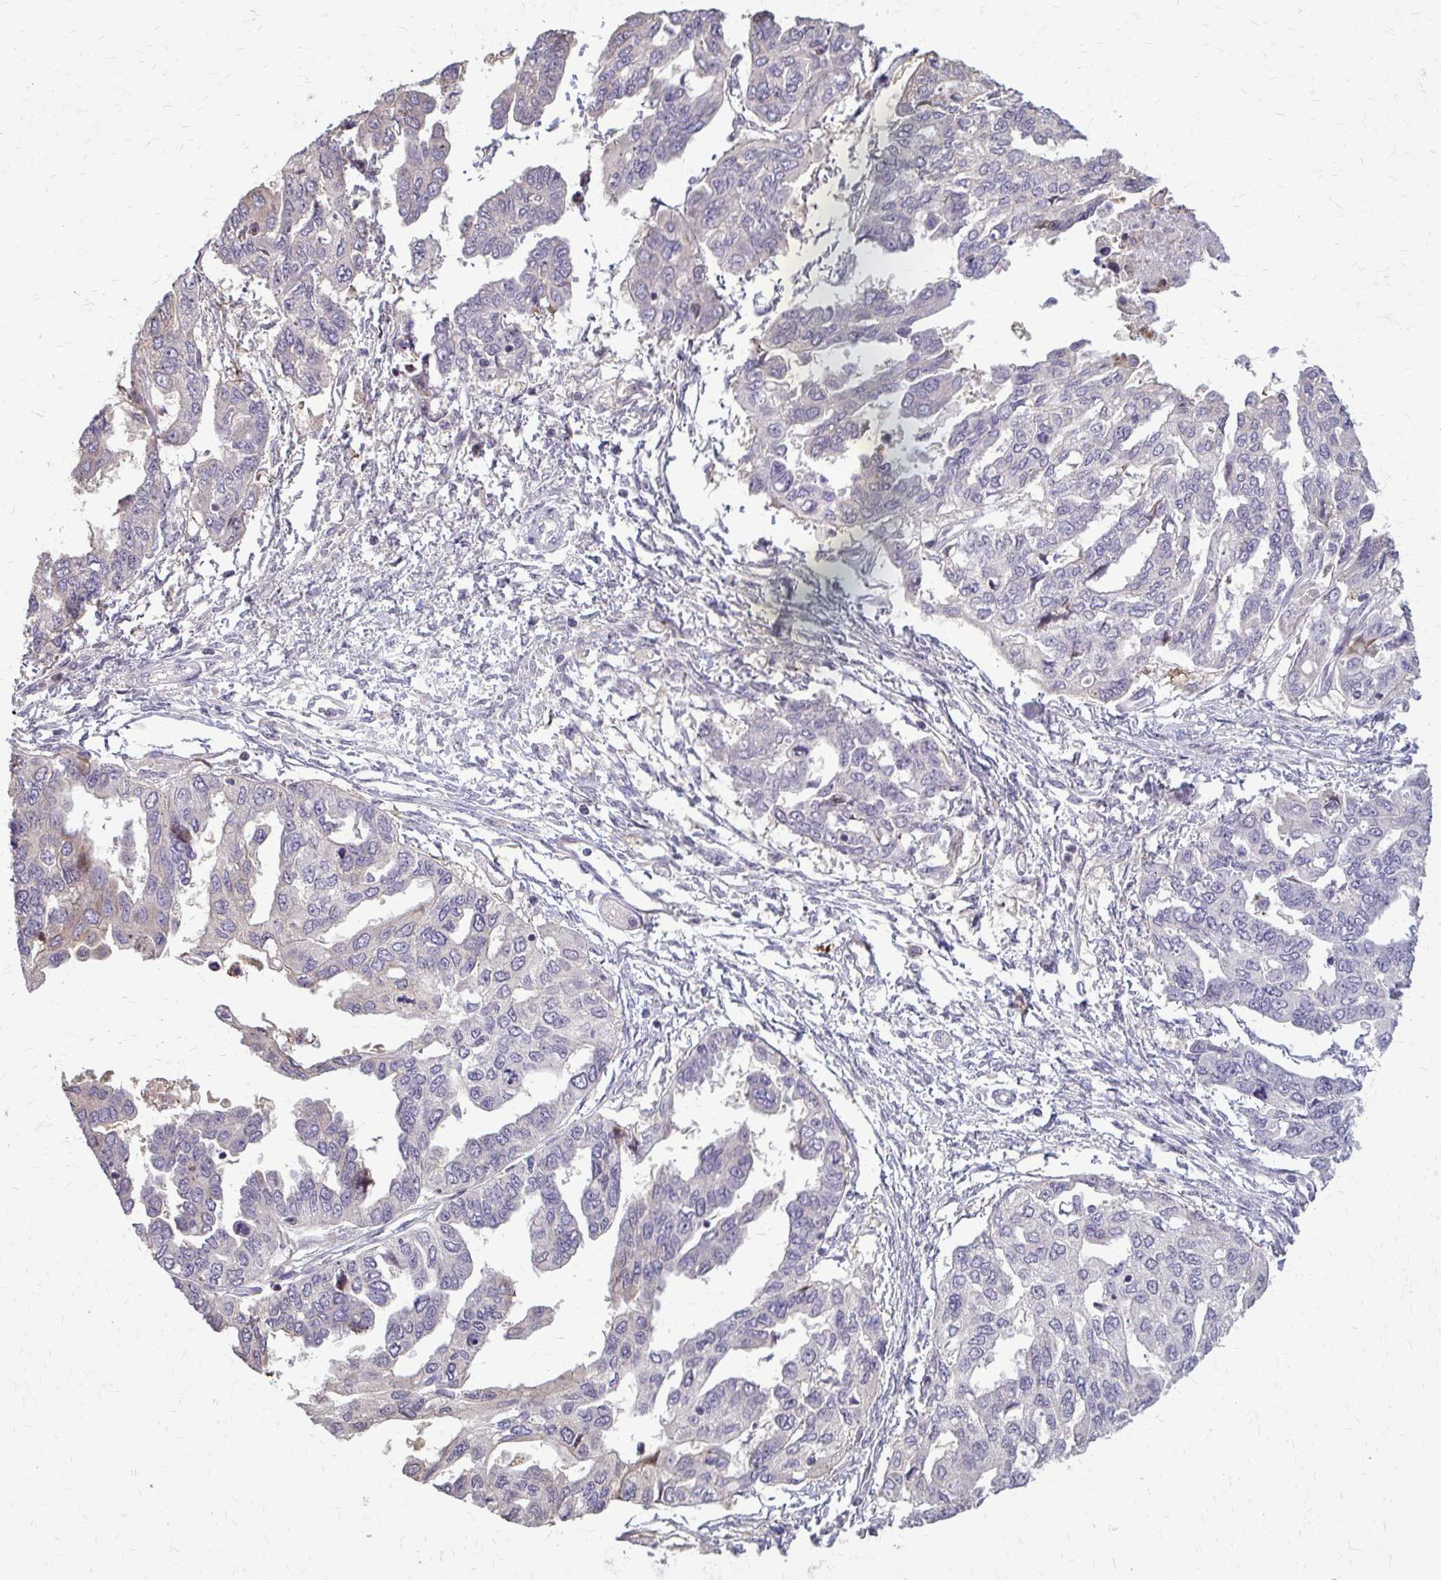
{"staining": {"intensity": "negative", "quantity": "none", "location": "none"}, "tissue": "ovarian cancer", "cell_type": "Tumor cells", "image_type": "cancer", "snomed": [{"axis": "morphology", "description": "Cystadenocarcinoma, serous, NOS"}, {"axis": "topography", "description": "Ovary"}], "caption": "Immunohistochemical staining of human ovarian cancer displays no significant expression in tumor cells.", "gene": "ZNF34", "patient": {"sex": "female", "age": 53}}